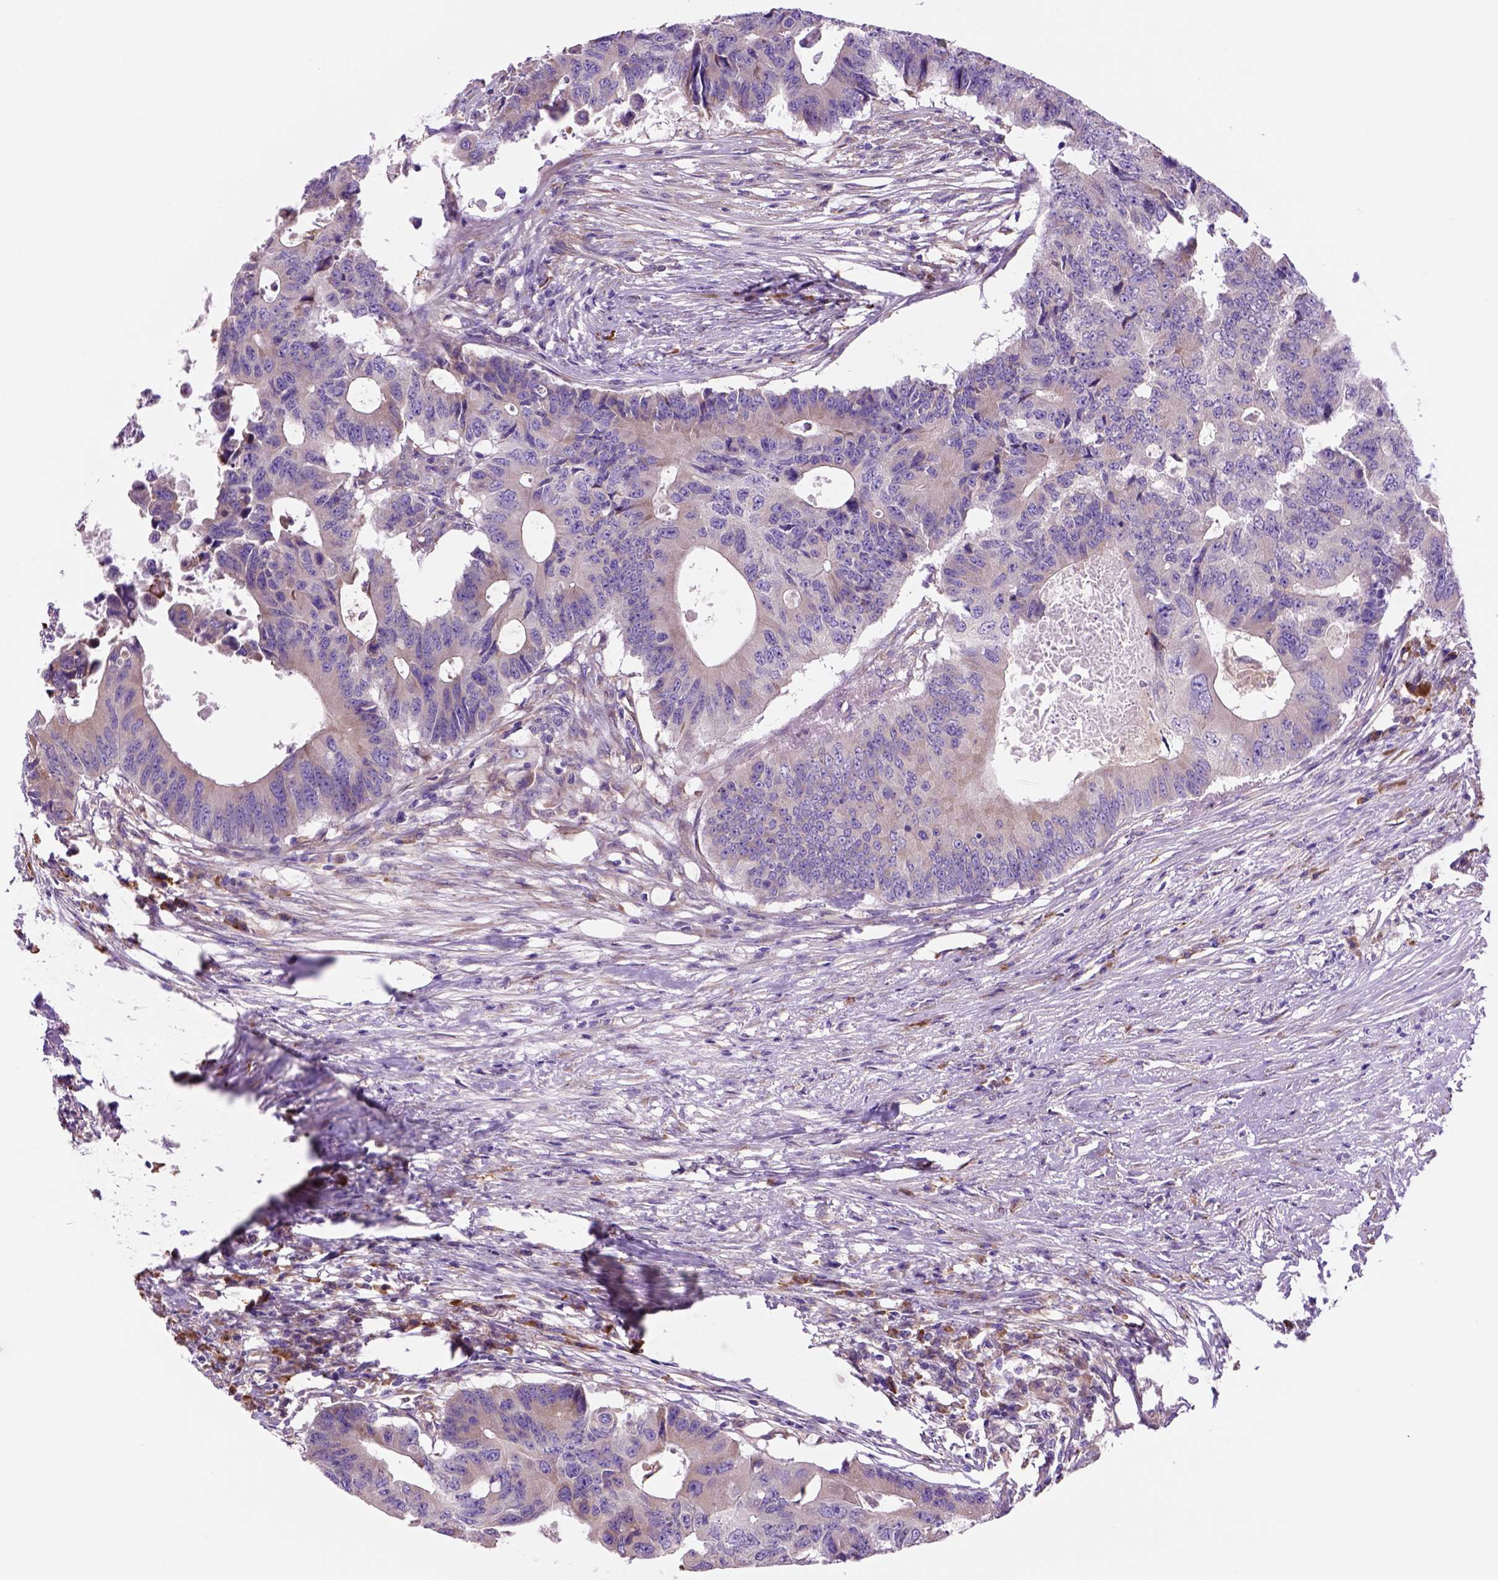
{"staining": {"intensity": "weak", "quantity": "25%-75%", "location": "cytoplasmic/membranous"}, "tissue": "colorectal cancer", "cell_type": "Tumor cells", "image_type": "cancer", "snomed": [{"axis": "morphology", "description": "Adenocarcinoma, NOS"}, {"axis": "topography", "description": "Colon"}], "caption": "This is a micrograph of immunohistochemistry (IHC) staining of colorectal adenocarcinoma, which shows weak expression in the cytoplasmic/membranous of tumor cells.", "gene": "PIAS3", "patient": {"sex": "male", "age": 71}}